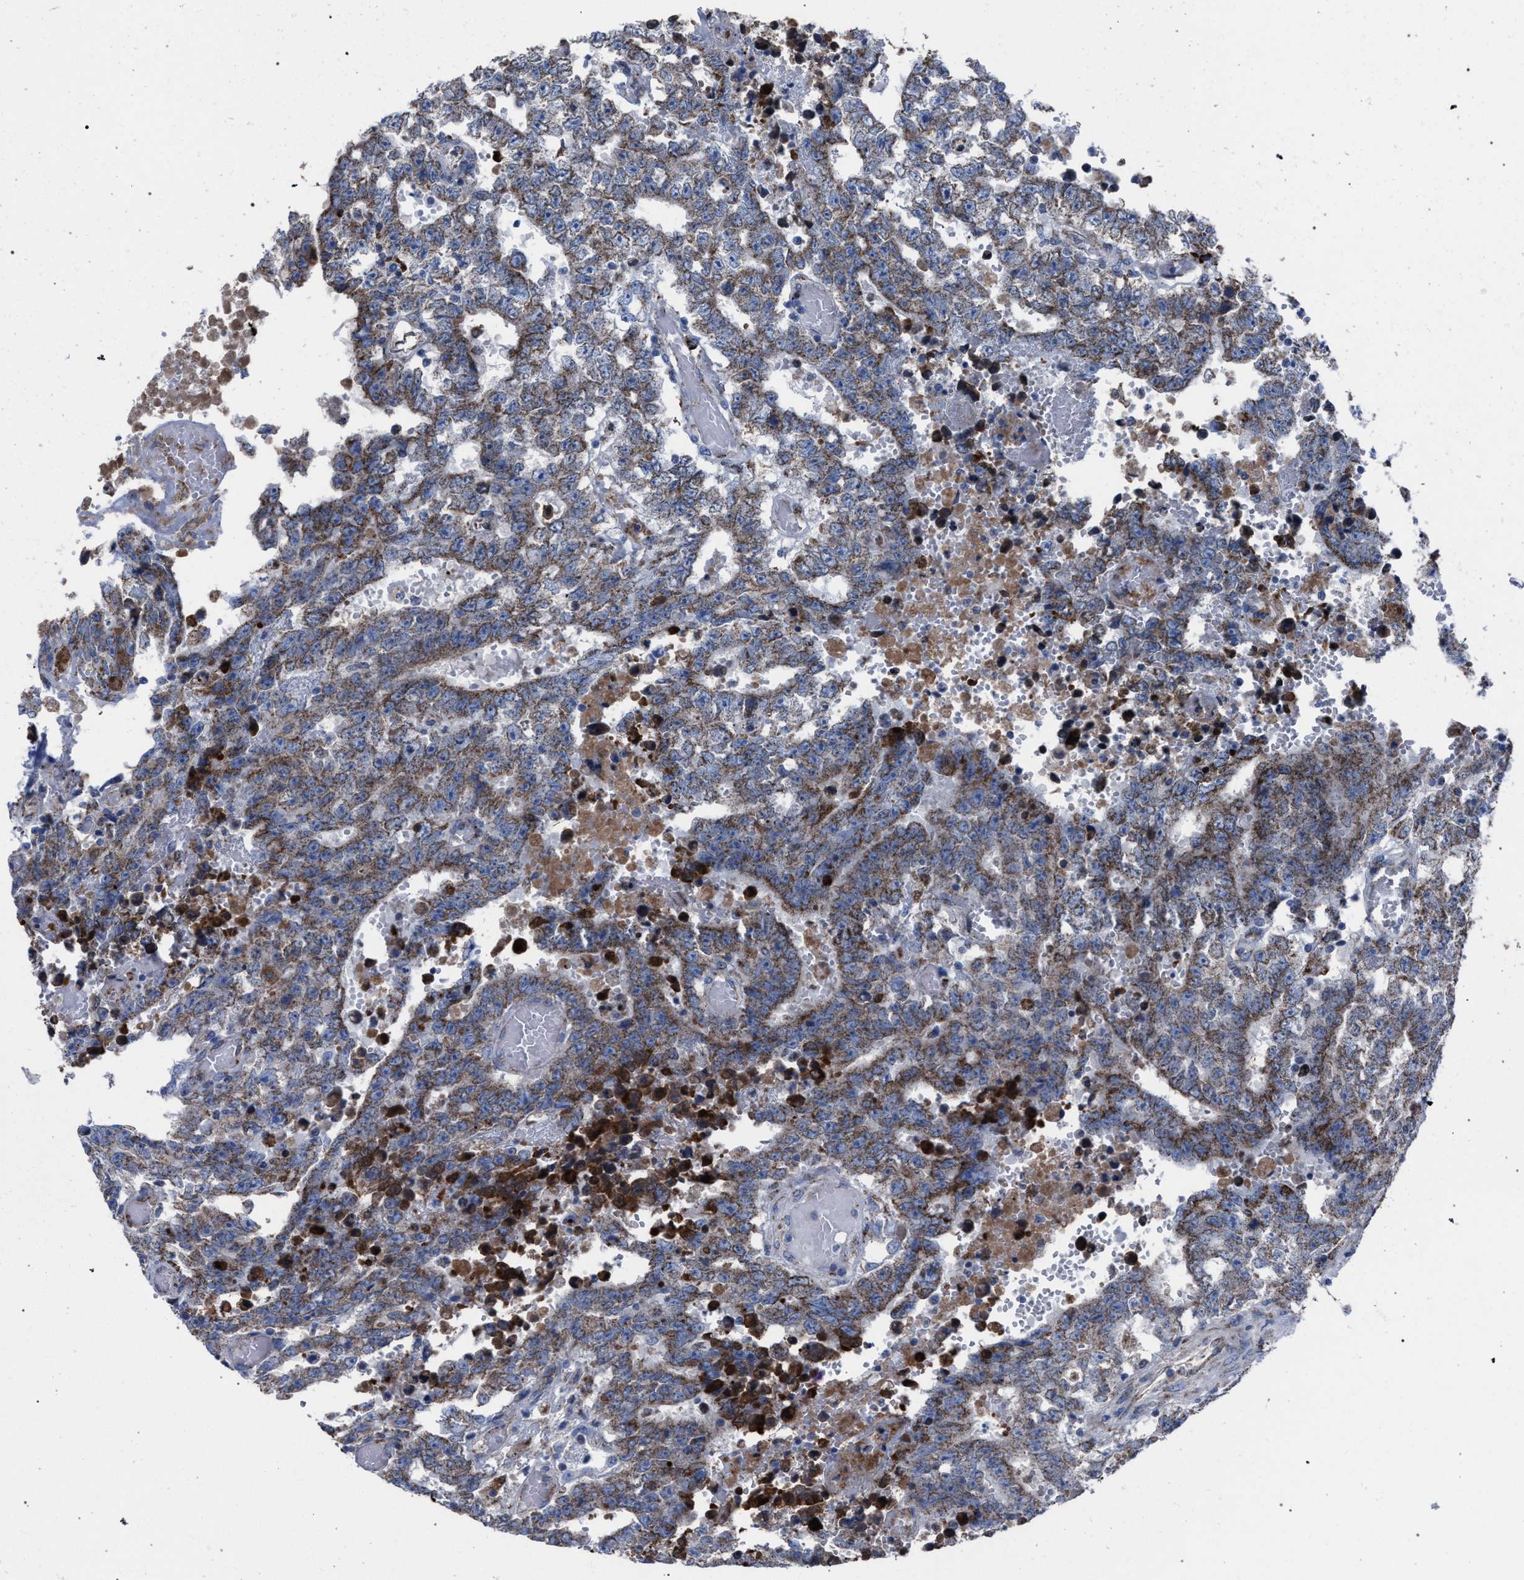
{"staining": {"intensity": "moderate", "quantity": ">75%", "location": "cytoplasmic/membranous"}, "tissue": "testis cancer", "cell_type": "Tumor cells", "image_type": "cancer", "snomed": [{"axis": "morphology", "description": "Carcinoma, Embryonal, NOS"}, {"axis": "topography", "description": "Testis"}], "caption": "This image demonstrates immunohistochemistry (IHC) staining of human embryonal carcinoma (testis), with medium moderate cytoplasmic/membranous positivity in approximately >75% of tumor cells.", "gene": "HSD17B4", "patient": {"sex": "male", "age": 25}}